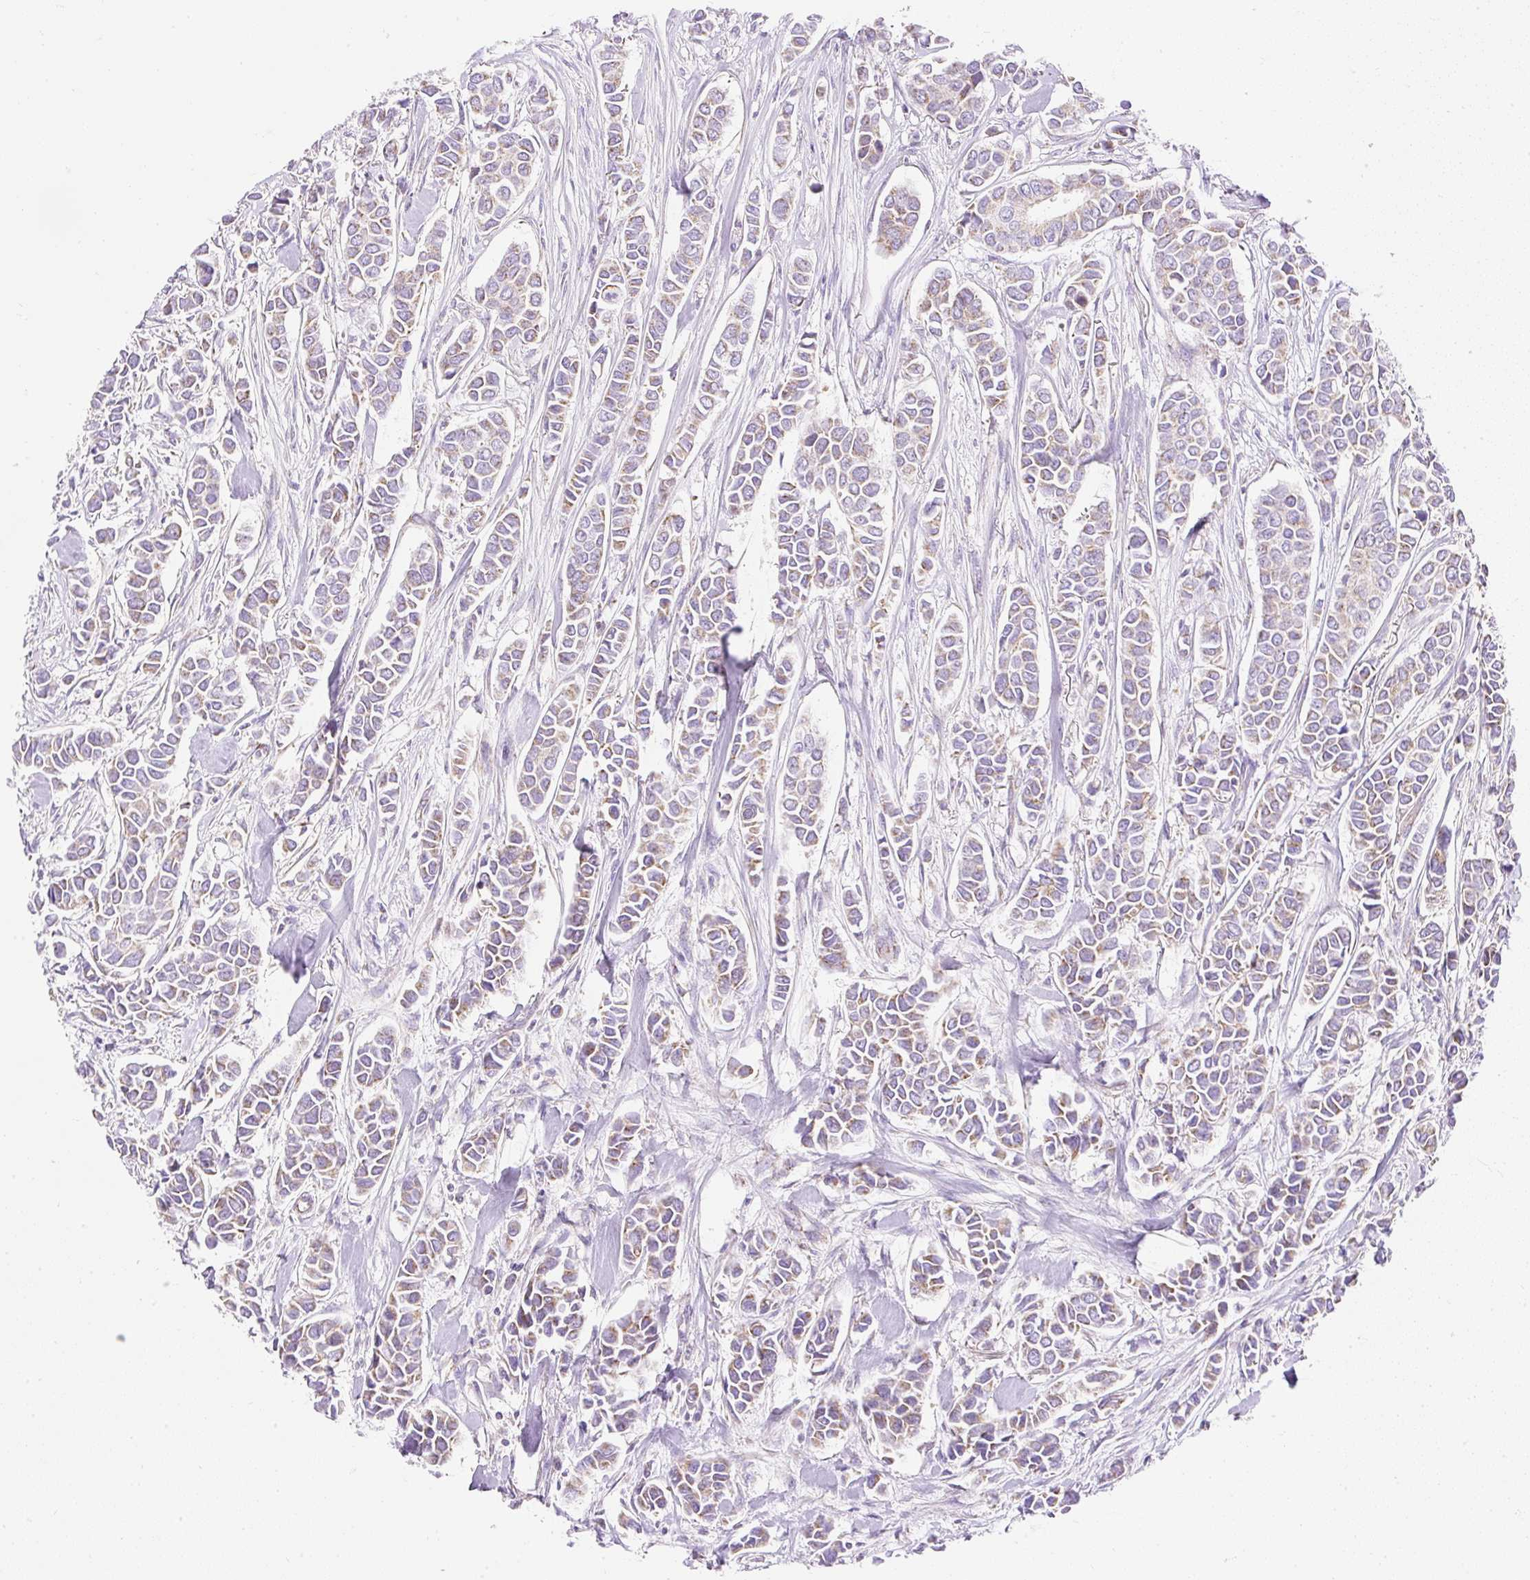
{"staining": {"intensity": "moderate", "quantity": ">75%", "location": "cytoplasmic/membranous"}, "tissue": "breast cancer", "cell_type": "Tumor cells", "image_type": "cancer", "snomed": [{"axis": "morphology", "description": "Duct carcinoma"}, {"axis": "topography", "description": "Breast"}], "caption": "There is medium levels of moderate cytoplasmic/membranous staining in tumor cells of infiltrating ductal carcinoma (breast), as demonstrated by immunohistochemical staining (brown color).", "gene": "DAAM2", "patient": {"sex": "female", "age": 84}}